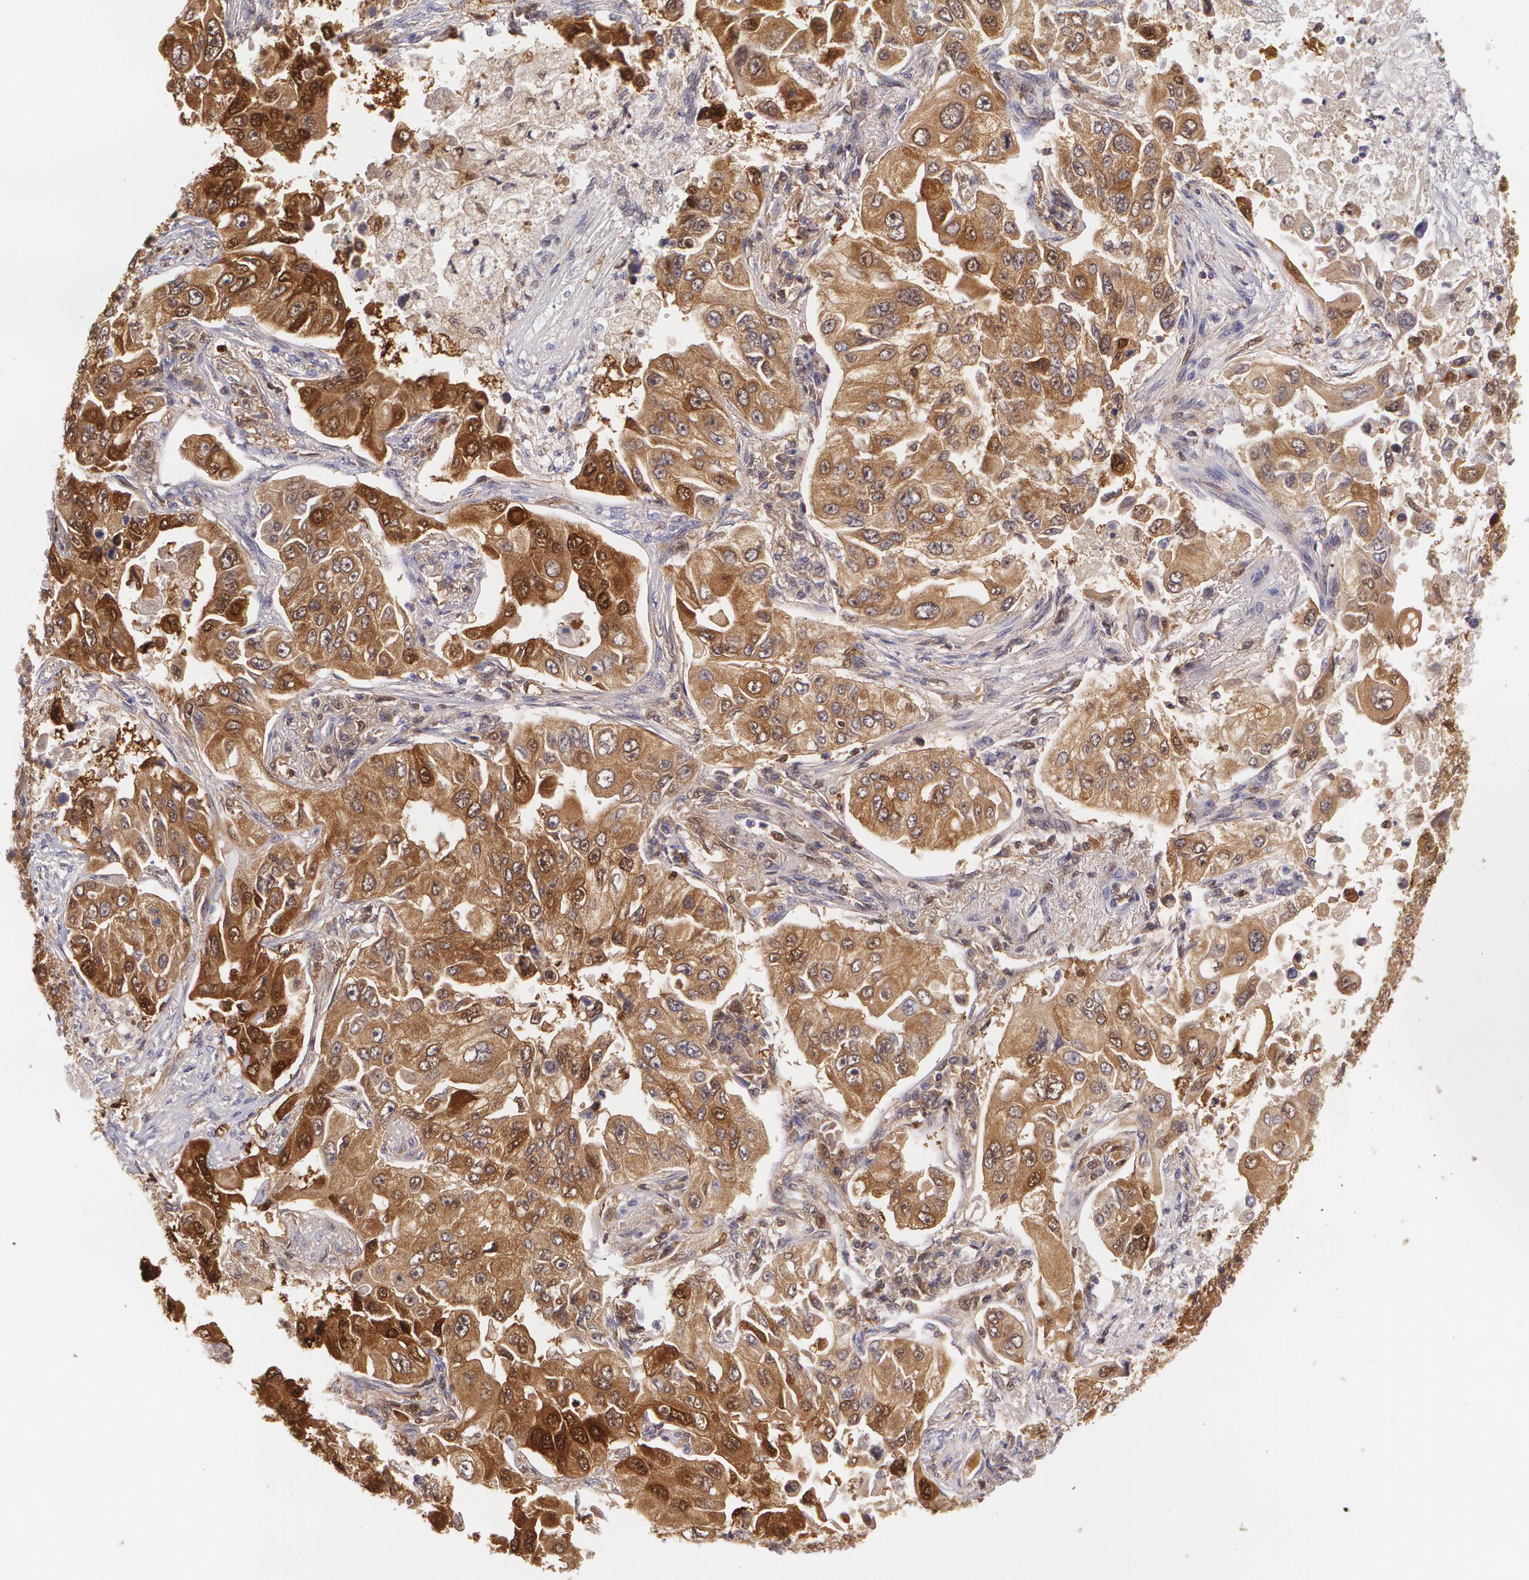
{"staining": {"intensity": "strong", "quantity": ">75%", "location": "cytoplasmic/membranous"}, "tissue": "lung cancer", "cell_type": "Tumor cells", "image_type": "cancer", "snomed": [{"axis": "morphology", "description": "Adenocarcinoma, NOS"}, {"axis": "topography", "description": "Lung"}], "caption": "Lung cancer stained for a protein displays strong cytoplasmic/membranous positivity in tumor cells. (DAB = brown stain, brightfield microscopy at high magnification).", "gene": "HSPH1", "patient": {"sex": "male", "age": 84}}